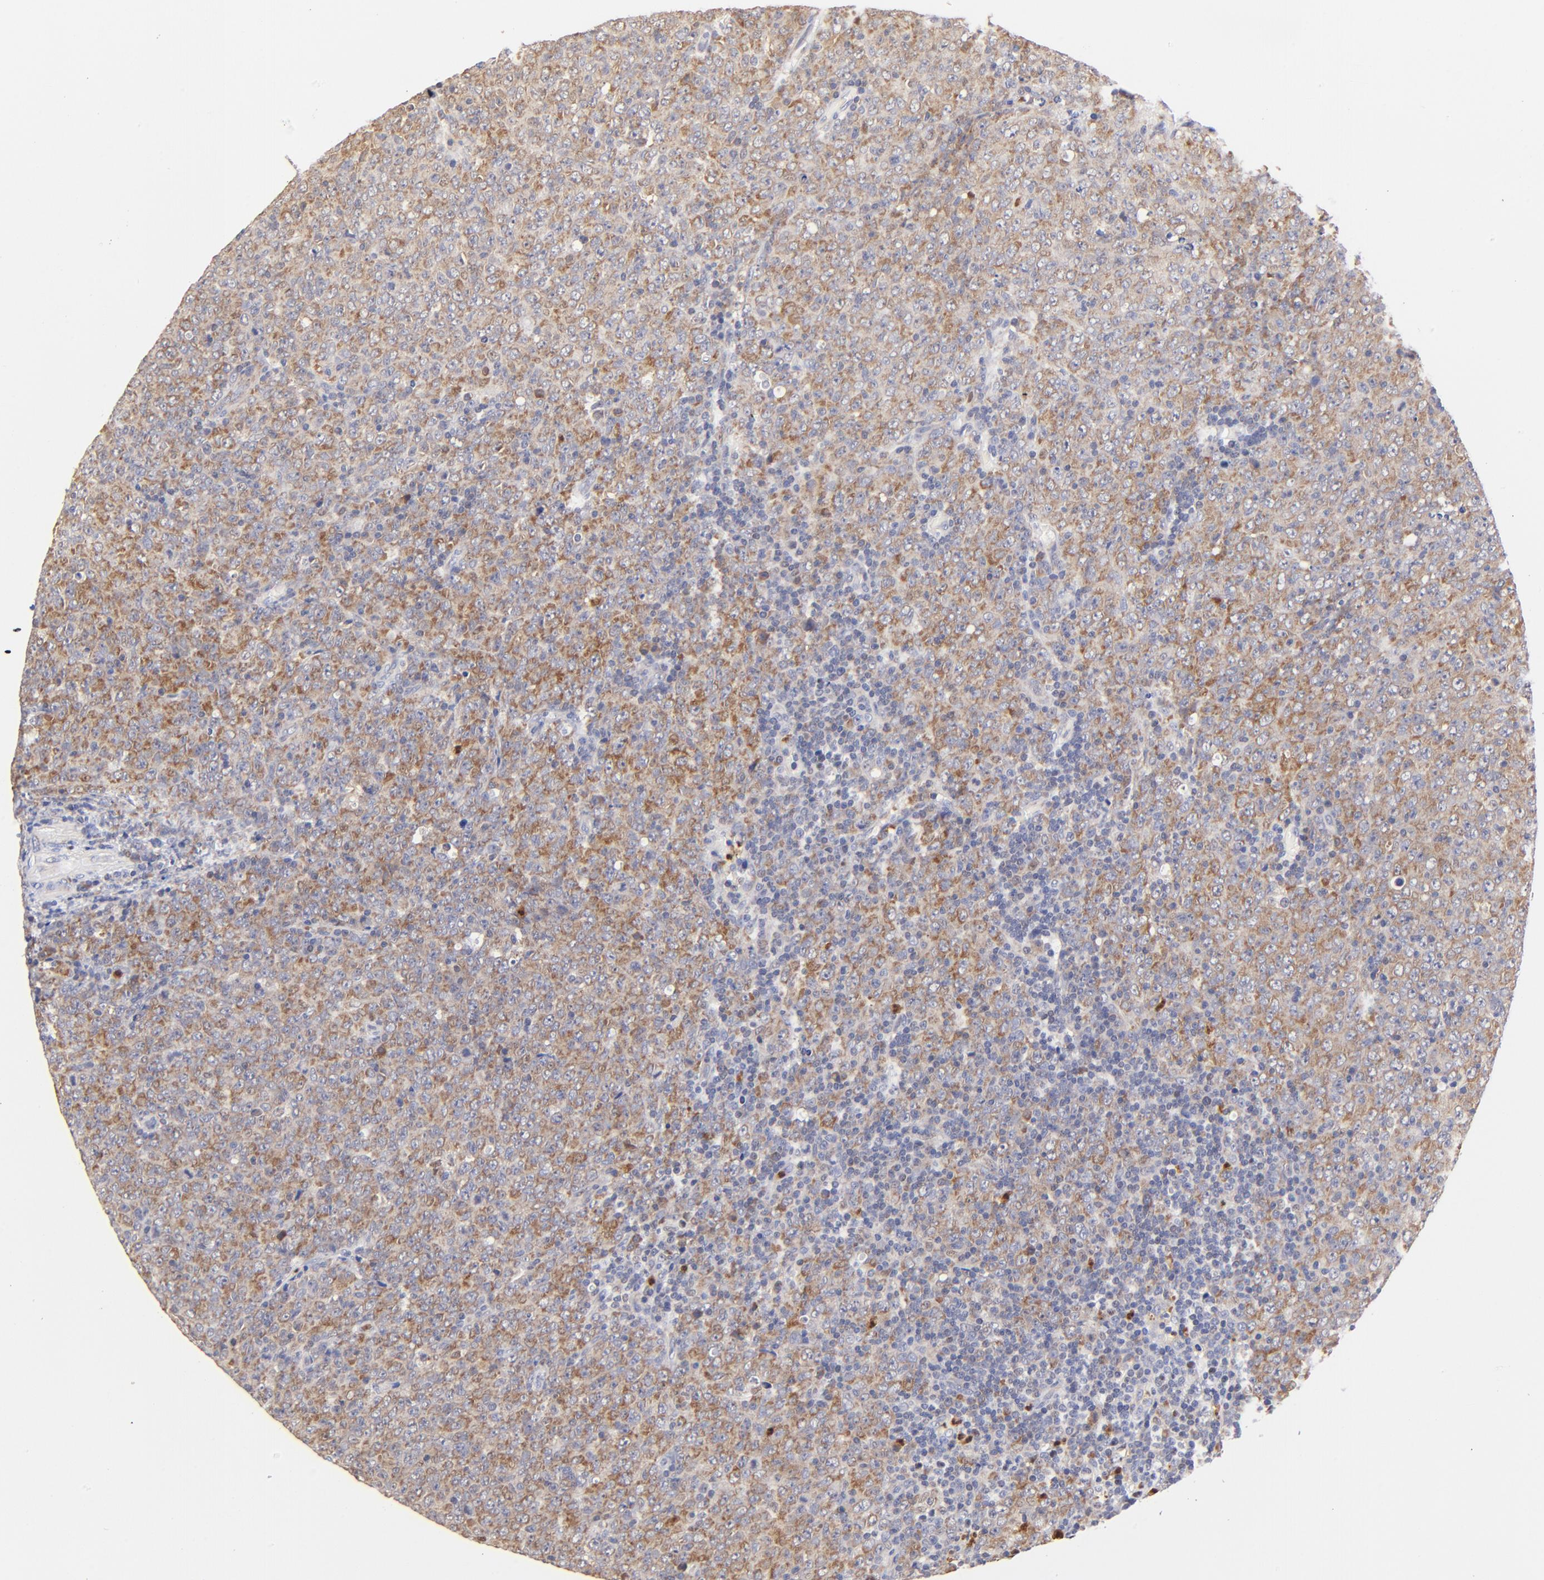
{"staining": {"intensity": "moderate", "quantity": "25%-75%", "location": "cytoplasmic/membranous"}, "tissue": "lymphoma", "cell_type": "Tumor cells", "image_type": "cancer", "snomed": [{"axis": "morphology", "description": "Malignant lymphoma, non-Hodgkin's type, High grade"}, {"axis": "topography", "description": "Tonsil"}], "caption": "Immunohistochemical staining of human lymphoma demonstrates medium levels of moderate cytoplasmic/membranous protein staining in approximately 25%-75% of tumor cells. The staining was performed using DAB to visualize the protein expression in brown, while the nuclei were stained in blue with hematoxylin (Magnification: 20x).", "gene": "BBOF1", "patient": {"sex": "female", "age": 36}}